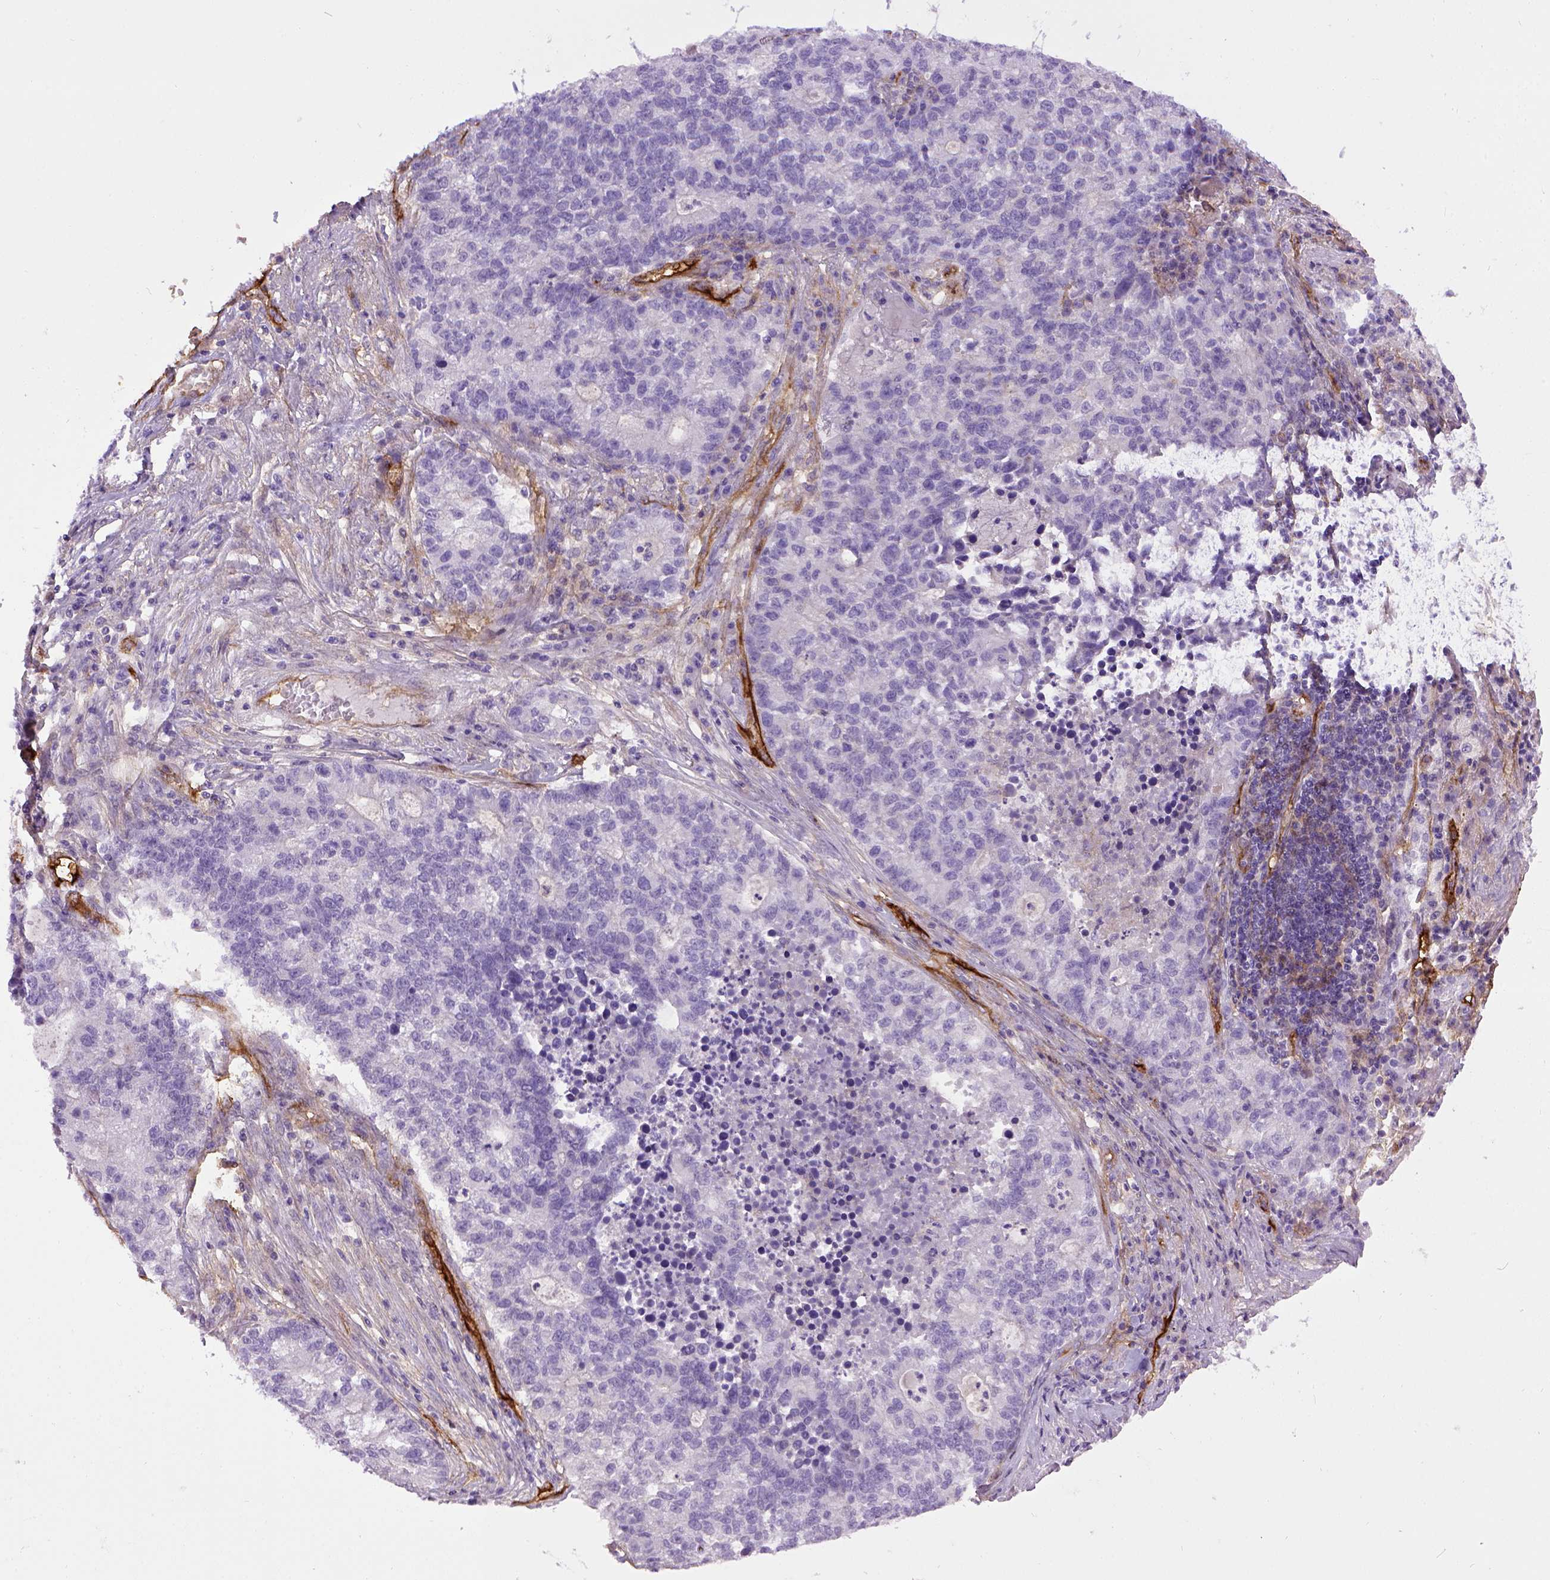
{"staining": {"intensity": "negative", "quantity": "none", "location": "none"}, "tissue": "lung cancer", "cell_type": "Tumor cells", "image_type": "cancer", "snomed": [{"axis": "morphology", "description": "Adenocarcinoma, NOS"}, {"axis": "topography", "description": "Lung"}], "caption": "A high-resolution micrograph shows IHC staining of lung cancer (adenocarcinoma), which reveals no significant expression in tumor cells.", "gene": "ENG", "patient": {"sex": "male", "age": 57}}